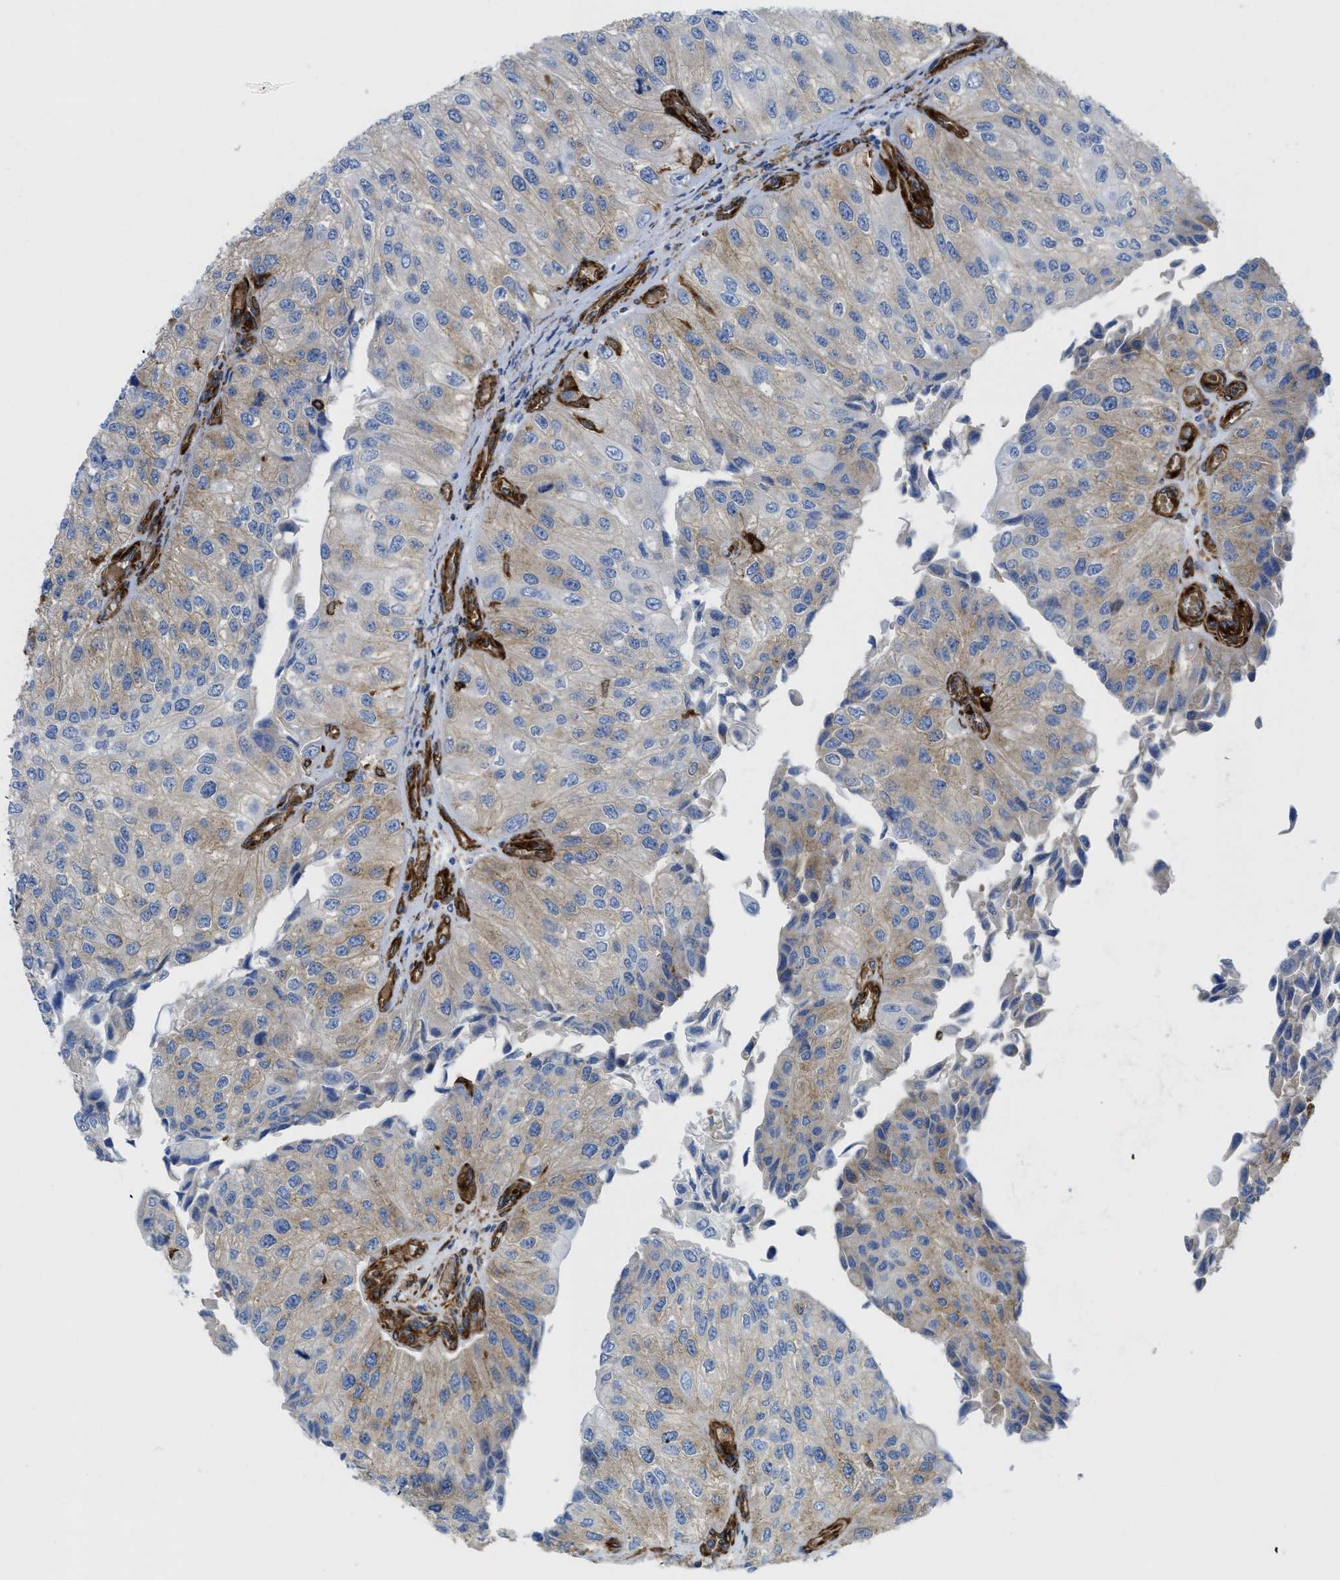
{"staining": {"intensity": "weak", "quantity": "25%-75%", "location": "cytoplasmic/membranous"}, "tissue": "urothelial cancer", "cell_type": "Tumor cells", "image_type": "cancer", "snomed": [{"axis": "morphology", "description": "Urothelial carcinoma, High grade"}, {"axis": "topography", "description": "Kidney"}, {"axis": "topography", "description": "Urinary bladder"}], "caption": "Tumor cells display low levels of weak cytoplasmic/membranous expression in approximately 25%-75% of cells in urothelial cancer. The staining was performed using DAB to visualize the protein expression in brown, while the nuclei were stained in blue with hematoxylin (Magnification: 20x).", "gene": "HIP1", "patient": {"sex": "male", "age": 77}}